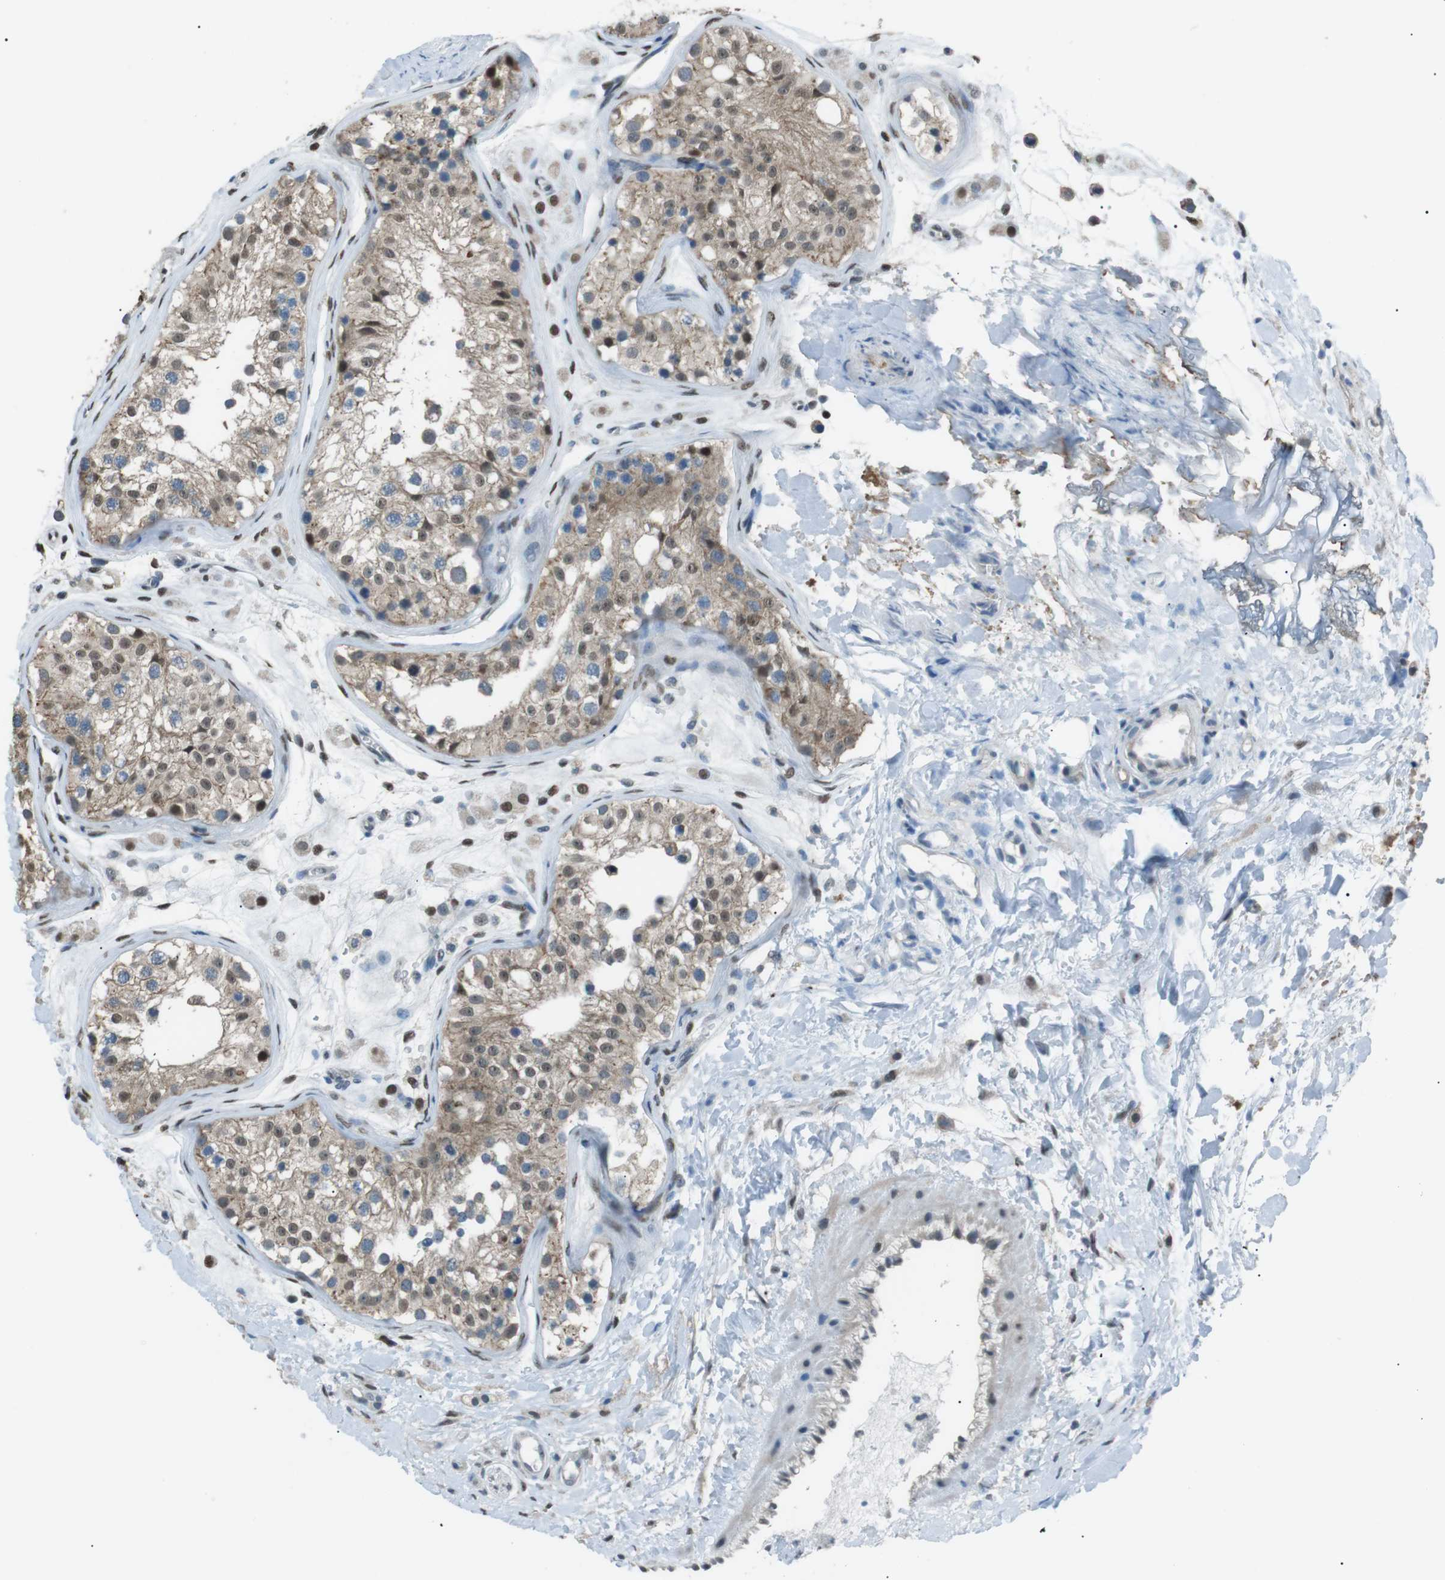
{"staining": {"intensity": "moderate", "quantity": "25%-75%", "location": "cytoplasmic/membranous"}, "tissue": "testis", "cell_type": "Cells in seminiferous ducts", "image_type": "normal", "snomed": [{"axis": "morphology", "description": "Normal tissue, NOS"}, {"axis": "morphology", "description": "Adenocarcinoma, metastatic, NOS"}, {"axis": "topography", "description": "Testis"}], "caption": "Immunohistochemical staining of benign testis reveals moderate cytoplasmic/membranous protein expression in approximately 25%-75% of cells in seminiferous ducts.", "gene": "SRPK2", "patient": {"sex": "male", "age": 26}}